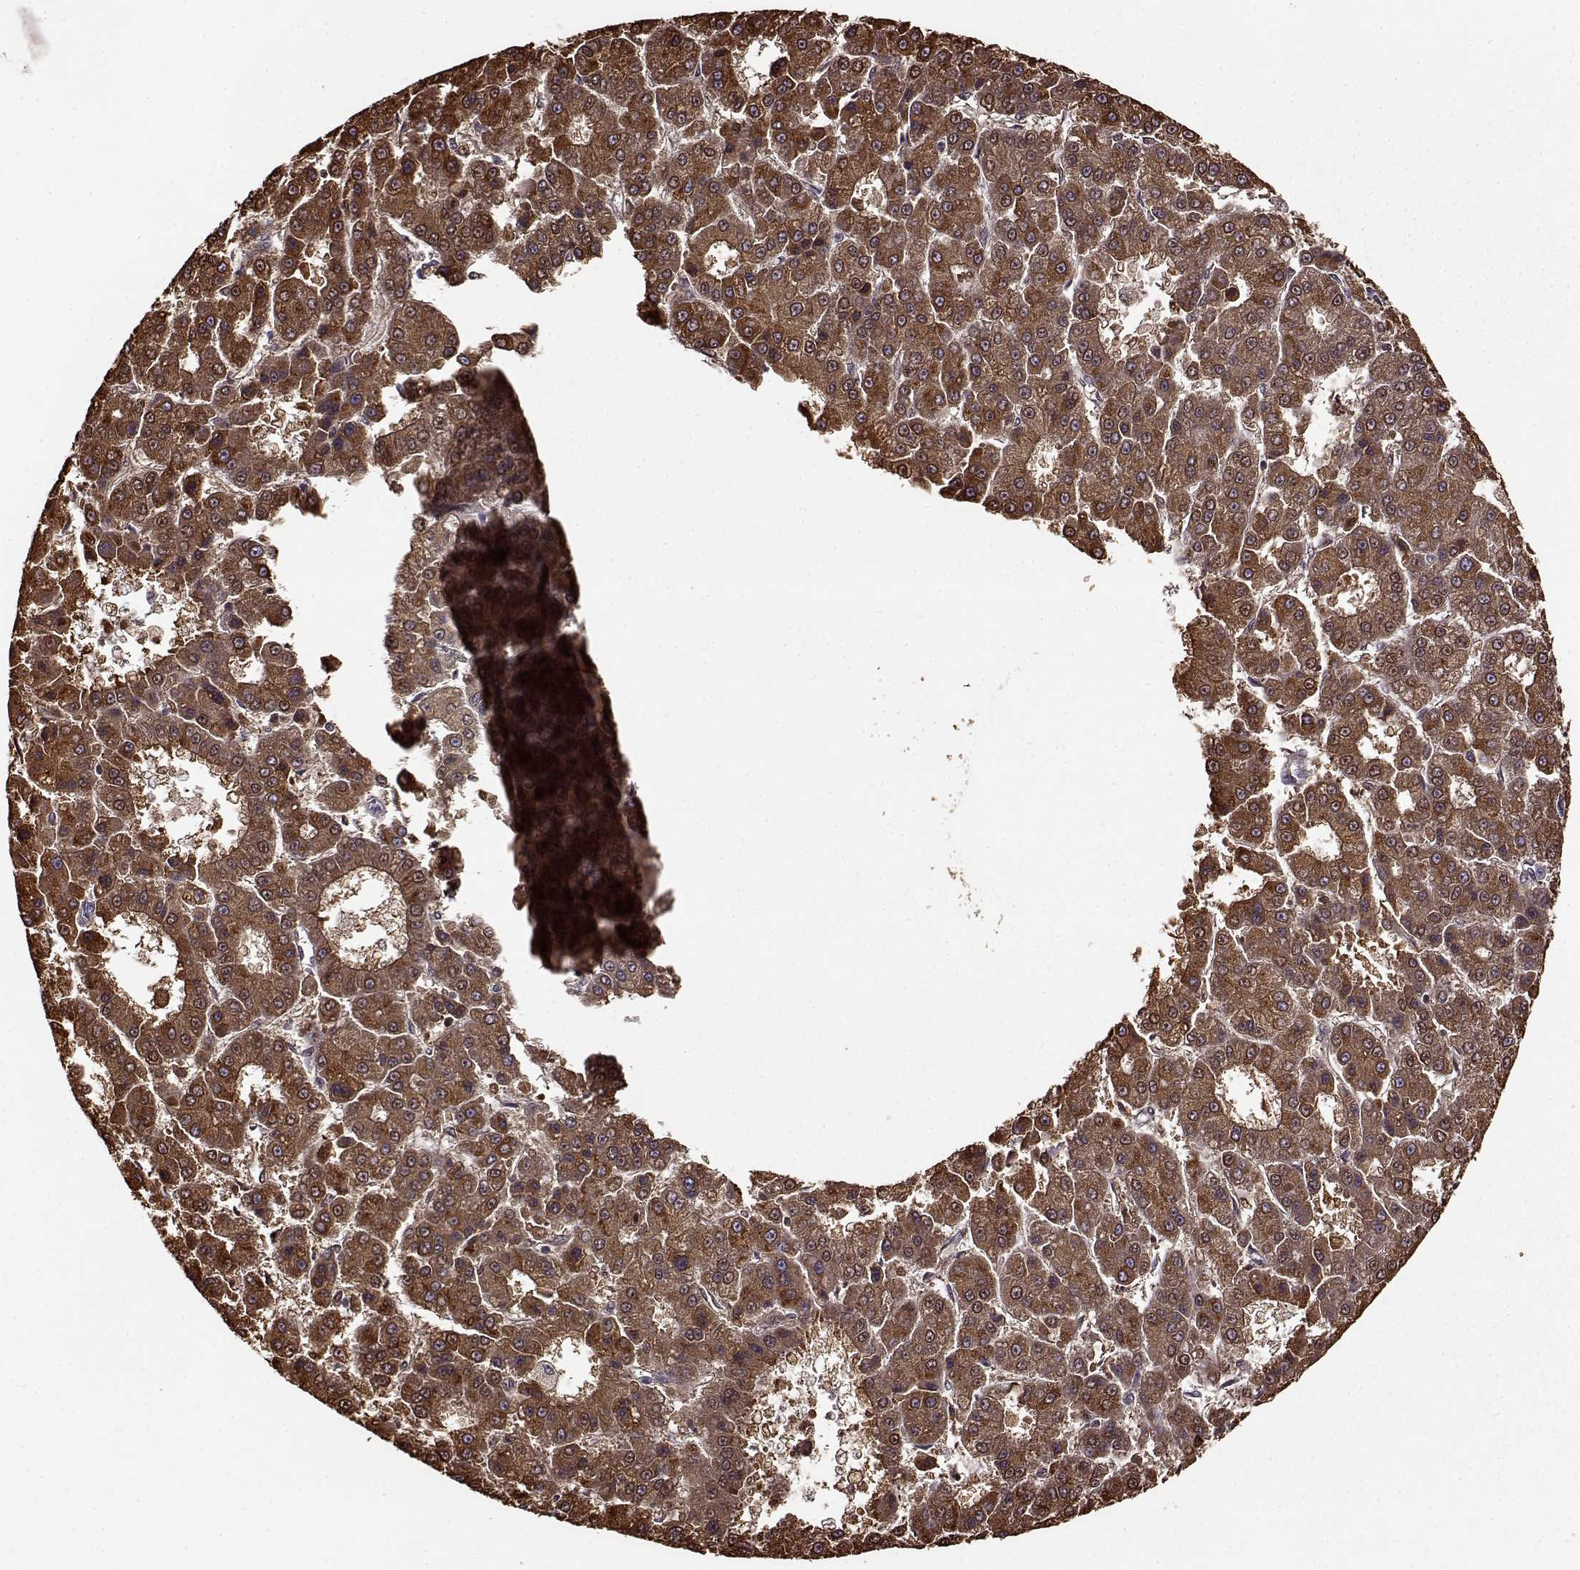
{"staining": {"intensity": "strong", "quantity": ">75%", "location": "cytoplasmic/membranous"}, "tissue": "liver cancer", "cell_type": "Tumor cells", "image_type": "cancer", "snomed": [{"axis": "morphology", "description": "Carcinoma, Hepatocellular, NOS"}, {"axis": "topography", "description": "Liver"}], "caption": "A brown stain labels strong cytoplasmic/membranous expression of a protein in liver cancer (hepatocellular carcinoma) tumor cells.", "gene": "MAIP1", "patient": {"sex": "male", "age": 70}}